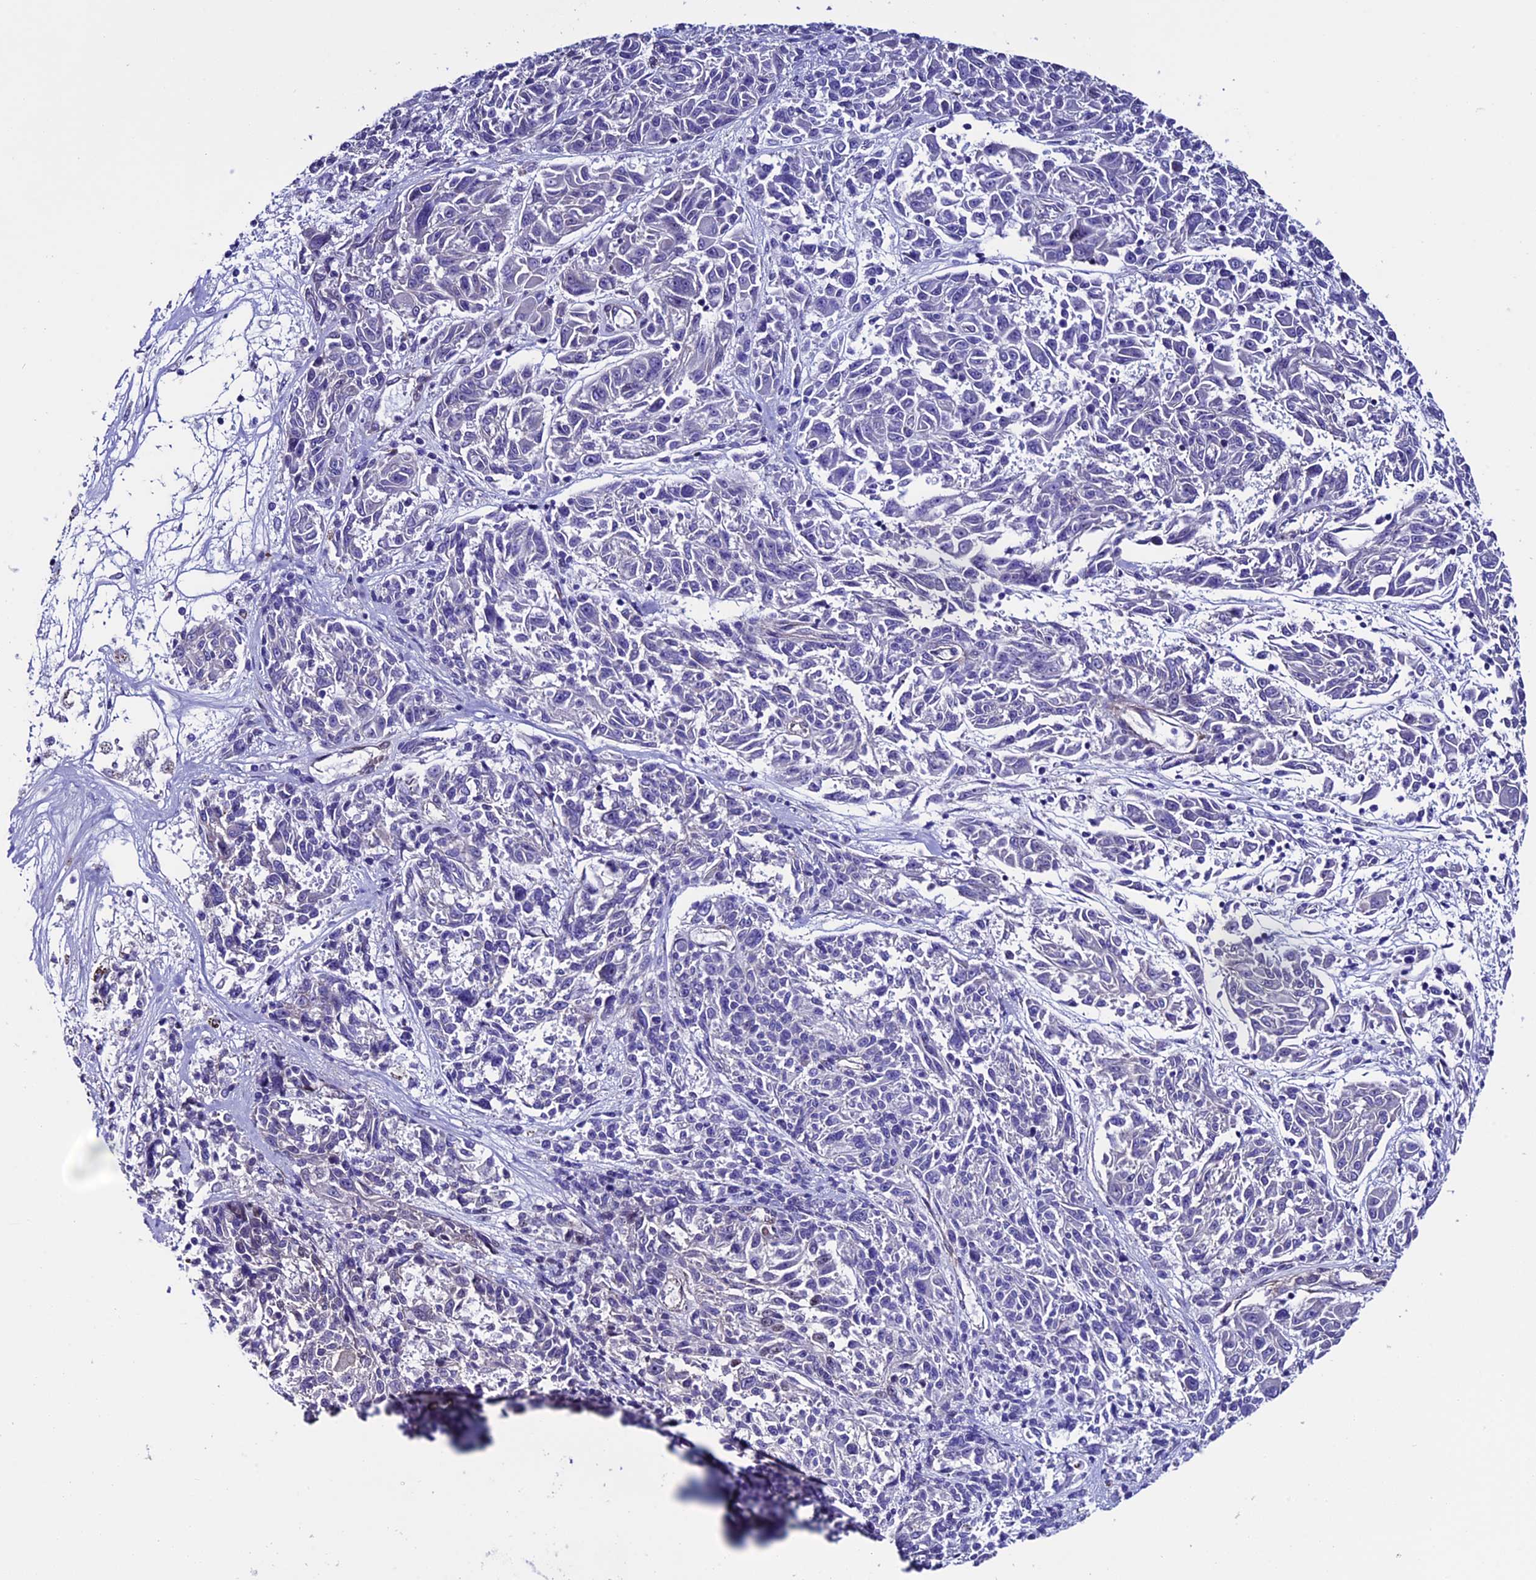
{"staining": {"intensity": "negative", "quantity": "none", "location": "none"}, "tissue": "melanoma", "cell_type": "Tumor cells", "image_type": "cancer", "snomed": [{"axis": "morphology", "description": "Malignant melanoma, NOS"}, {"axis": "topography", "description": "Skin"}], "caption": "Immunohistochemistry (IHC) of human malignant melanoma reveals no positivity in tumor cells. Brightfield microscopy of immunohistochemistry (IHC) stained with DAB (brown) and hematoxylin (blue), captured at high magnification.", "gene": "TMEM171", "patient": {"sex": "male", "age": 53}}